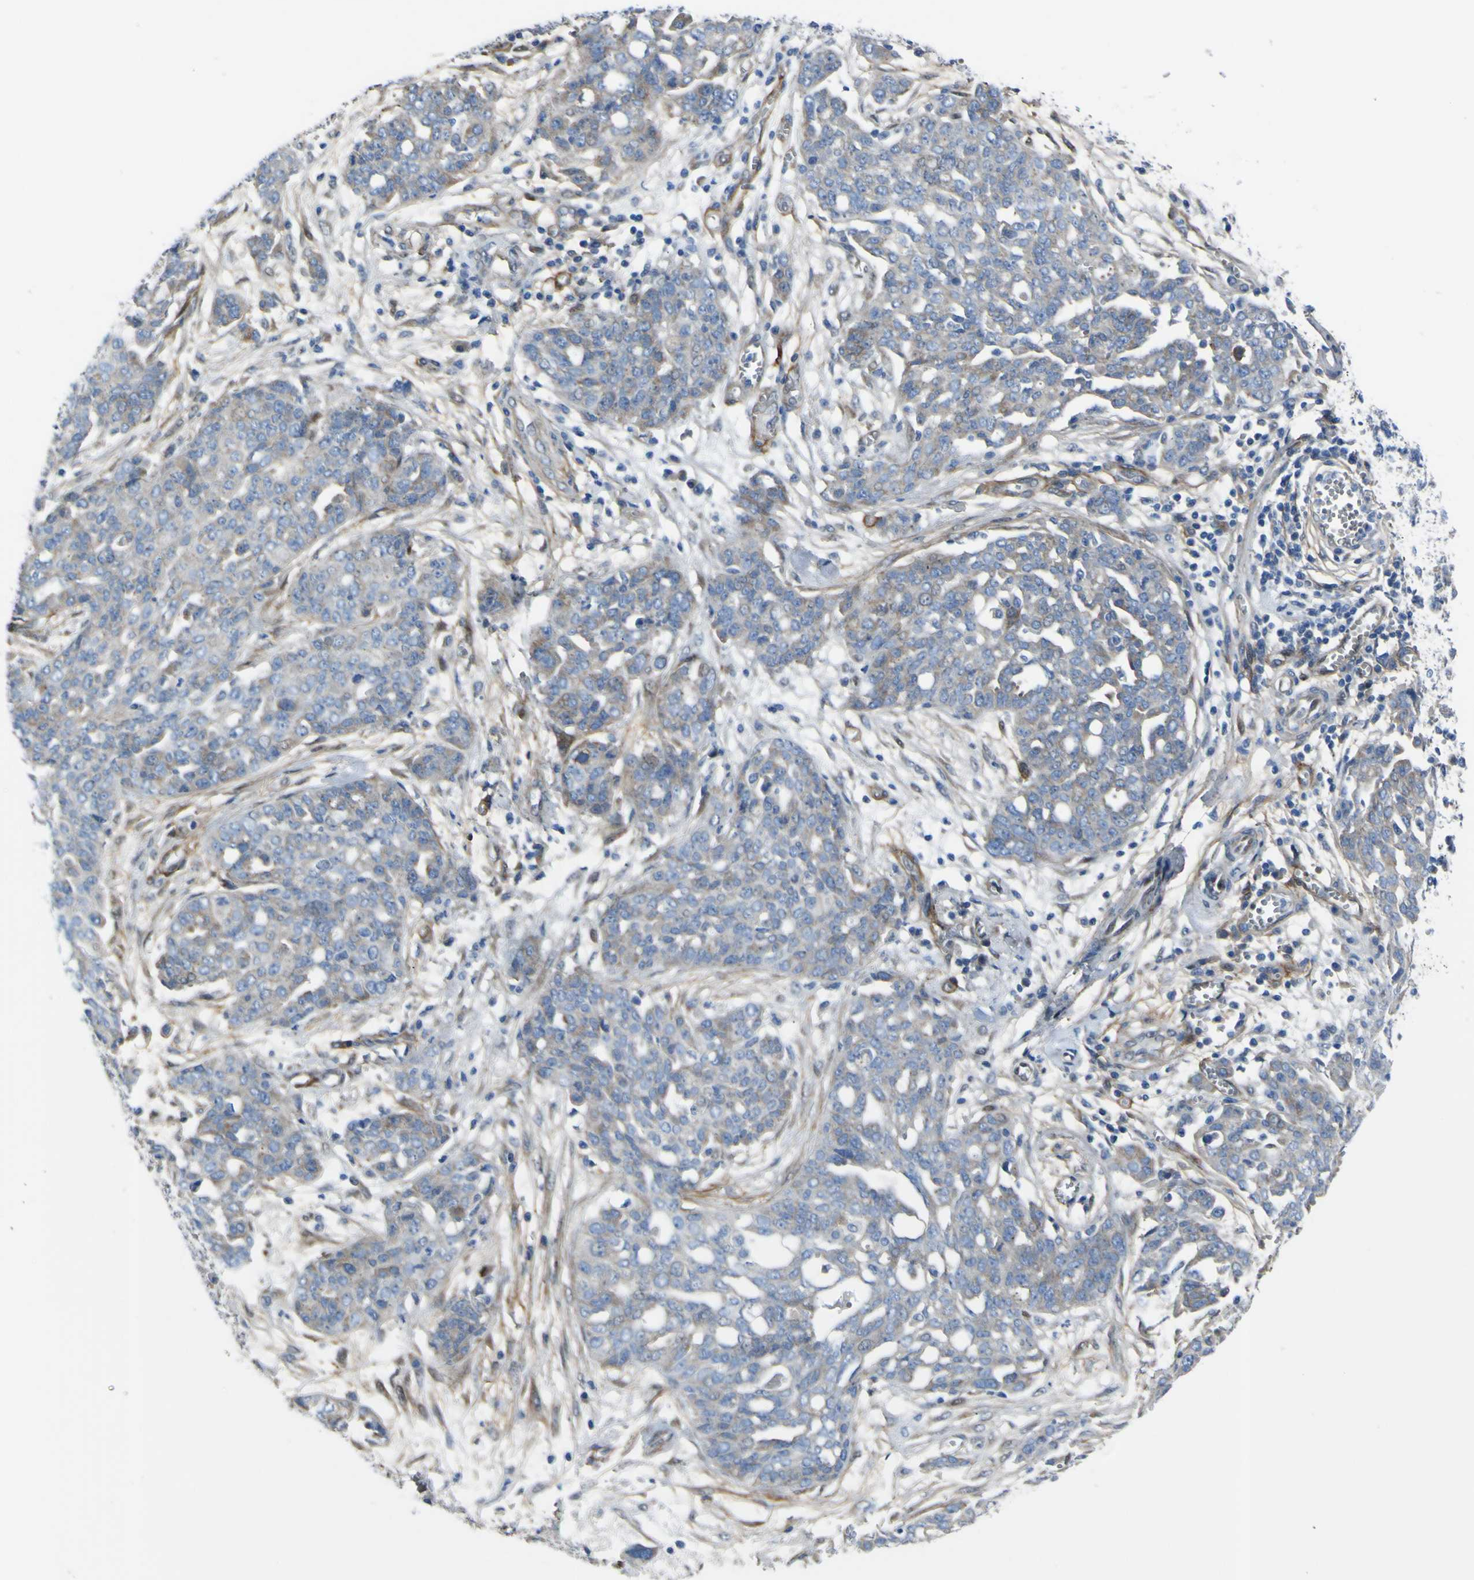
{"staining": {"intensity": "weak", "quantity": "25%-75%", "location": "cytoplasmic/membranous"}, "tissue": "ovarian cancer", "cell_type": "Tumor cells", "image_type": "cancer", "snomed": [{"axis": "morphology", "description": "Cystadenocarcinoma, serous, NOS"}, {"axis": "topography", "description": "Soft tissue"}, {"axis": "topography", "description": "Ovary"}], "caption": "Immunohistochemistry (DAB (3,3'-diaminobenzidine)) staining of human ovarian cancer exhibits weak cytoplasmic/membranous protein positivity in about 25%-75% of tumor cells.", "gene": "LRRN1", "patient": {"sex": "female", "age": 57}}